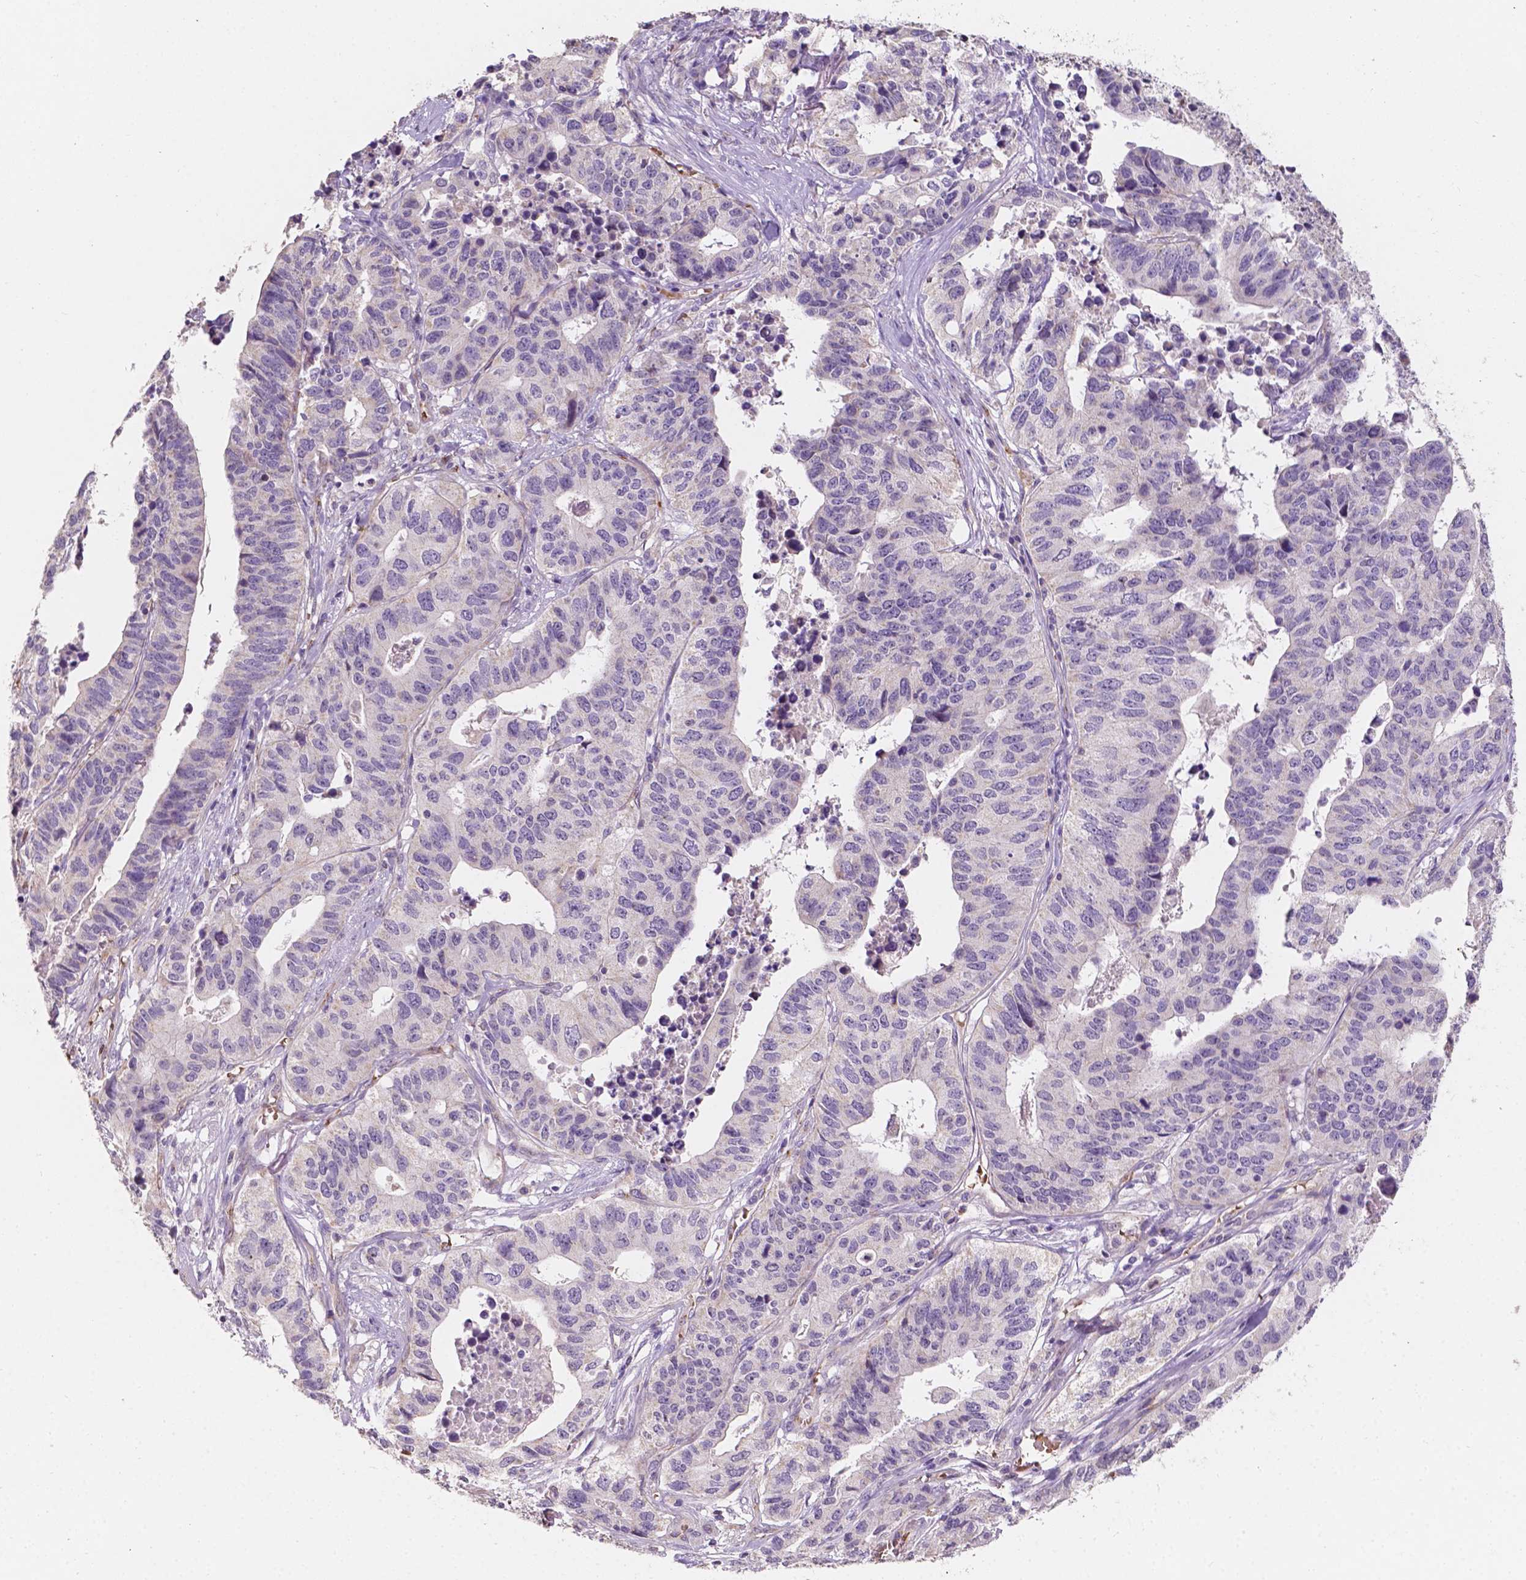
{"staining": {"intensity": "negative", "quantity": "none", "location": "none"}, "tissue": "stomach cancer", "cell_type": "Tumor cells", "image_type": "cancer", "snomed": [{"axis": "morphology", "description": "Adenocarcinoma, NOS"}, {"axis": "topography", "description": "Stomach, upper"}], "caption": "High power microscopy micrograph of an immunohistochemistry image of stomach adenocarcinoma, revealing no significant positivity in tumor cells.", "gene": "SLC22A4", "patient": {"sex": "female", "age": 67}}